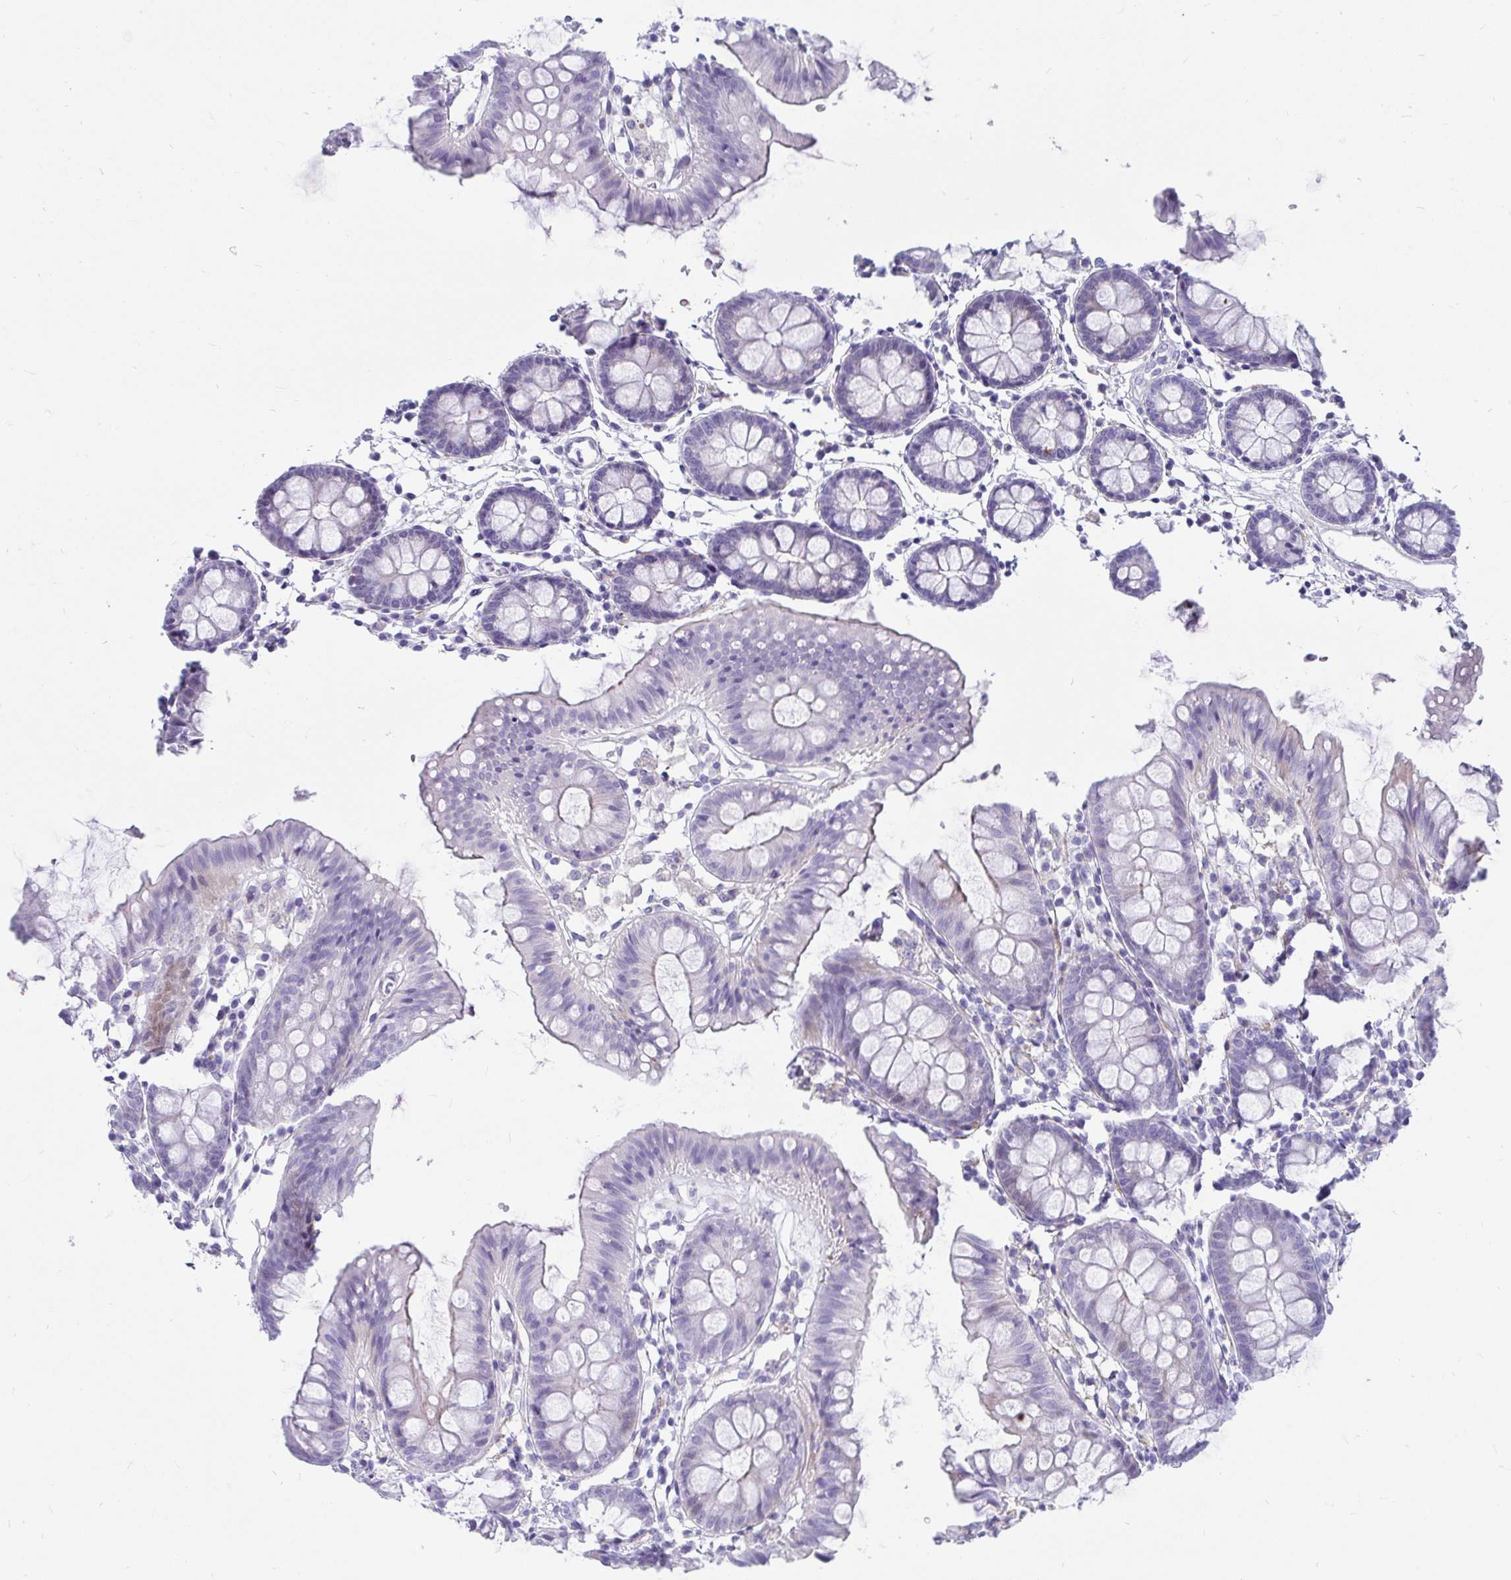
{"staining": {"intensity": "negative", "quantity": "none", "location": "none"}, "tissue": "colon", "cell_type": "Endothelial cells", "image_type": "normal", "snomed": [{"axis": "morphology", "description": "Normal tissue, NOS"}, {"axis": "topography", "description": "Colon"}], "caption": "Colon was stained to show a protein in brown. There is no significant expression in endothelial cells. (Stains: DAB immunohistochemistry (IHC) with hematoxylin counter stain, Microscopy: brightfield microscopy at high magnification).", "gene": "GRXCR2", "patient": {"sex": "female", "age": 84}}